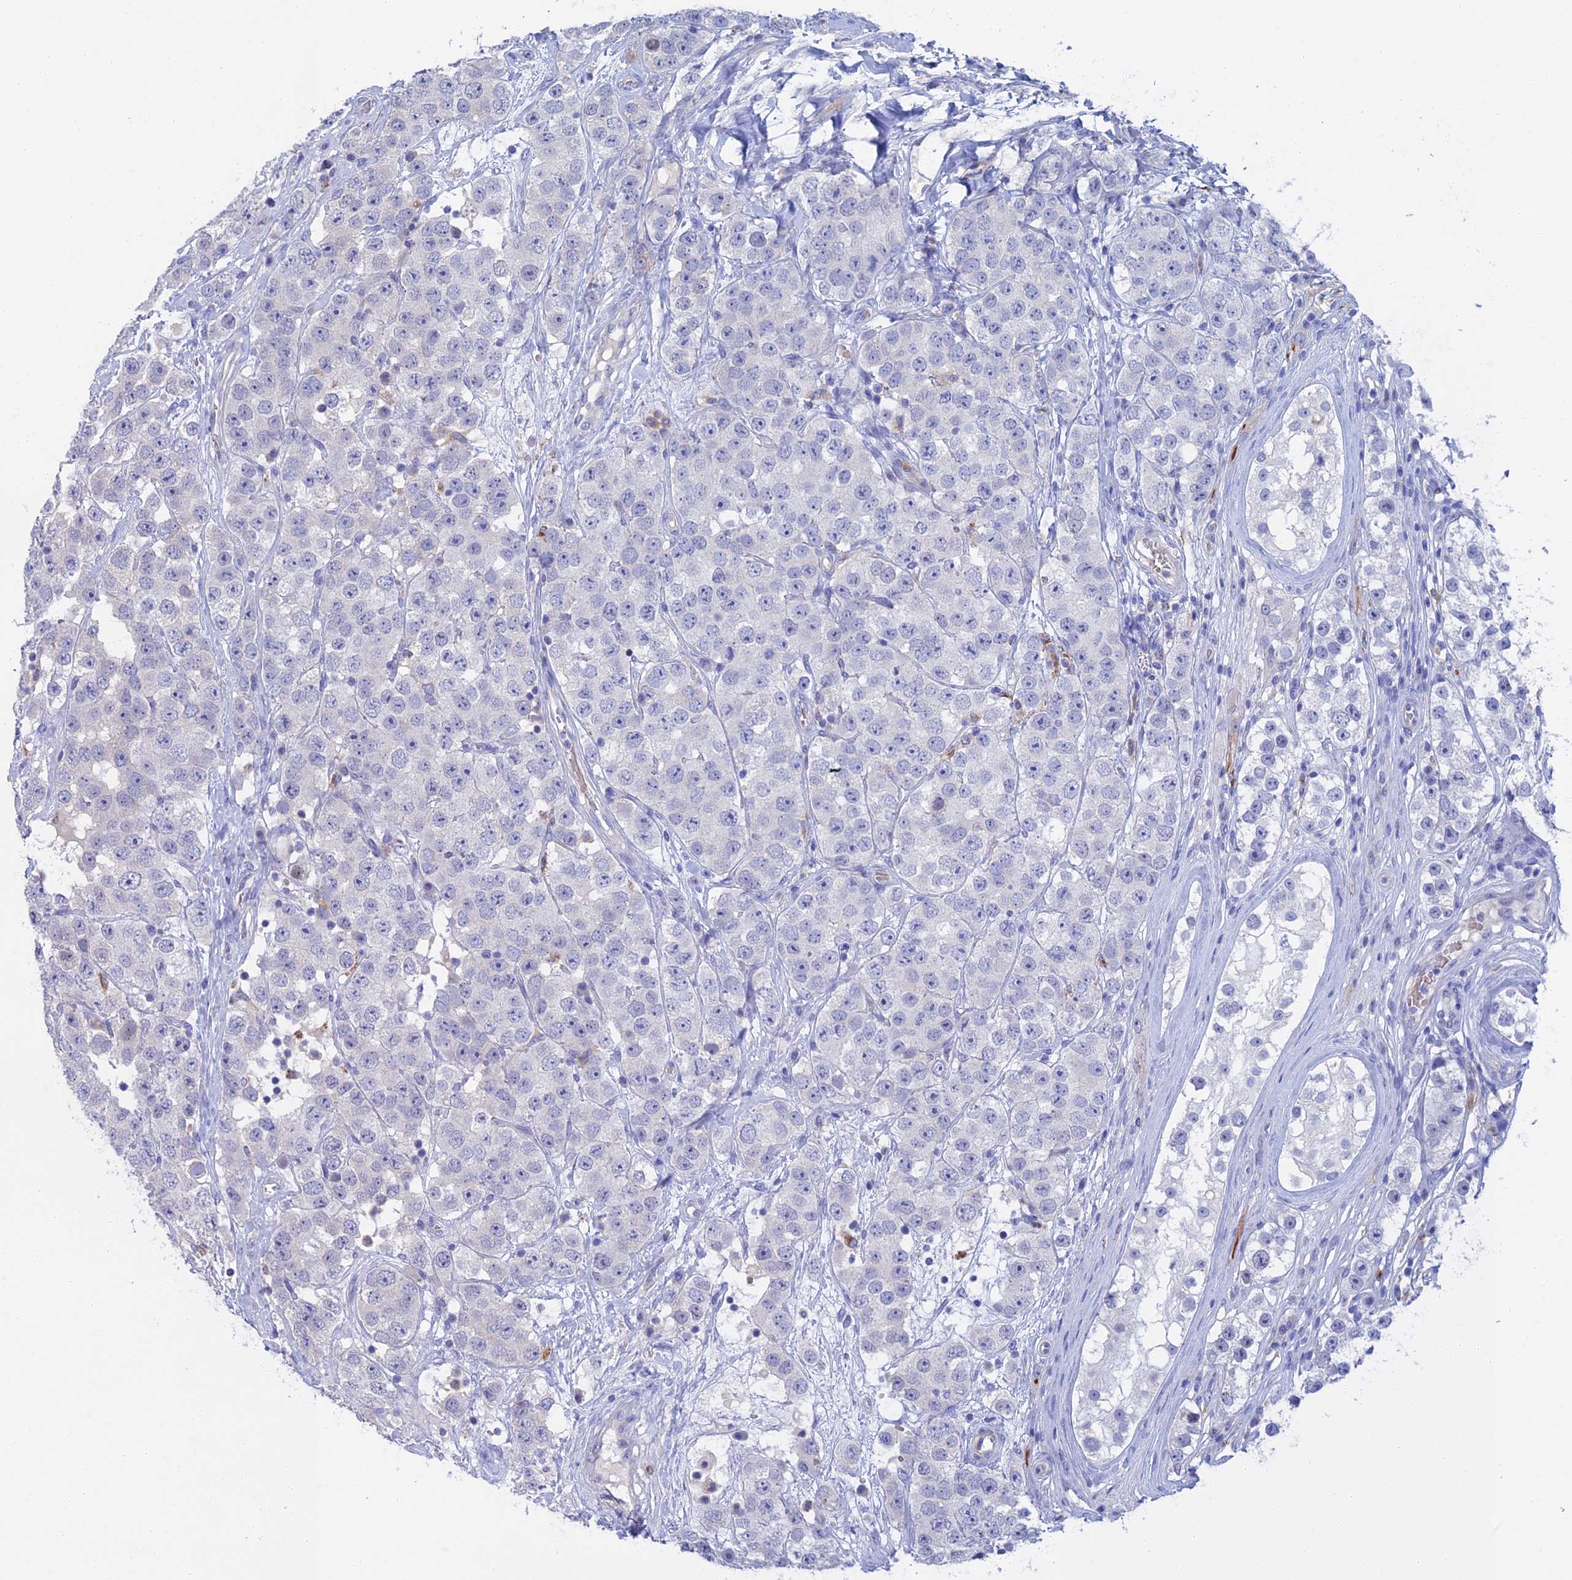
{"staining": {"intensity": "negative", "quantity": "none", "location": "none"}, "tissue": "testis cancer", "cell_type": "Tumor cells", "image_type": "cancer", "snomed": [{"axis": "morphology", "description": "Seminoma, NOS"}, {"axis": "topography", "description": "Testis"}], "caption": "Immunohistochemical staining of testis cancer (seminoma) demonstrates no significant staining in tumor cells.", "gene": "SLC2A6", "patient": {"sex": "male", "age": 28}}